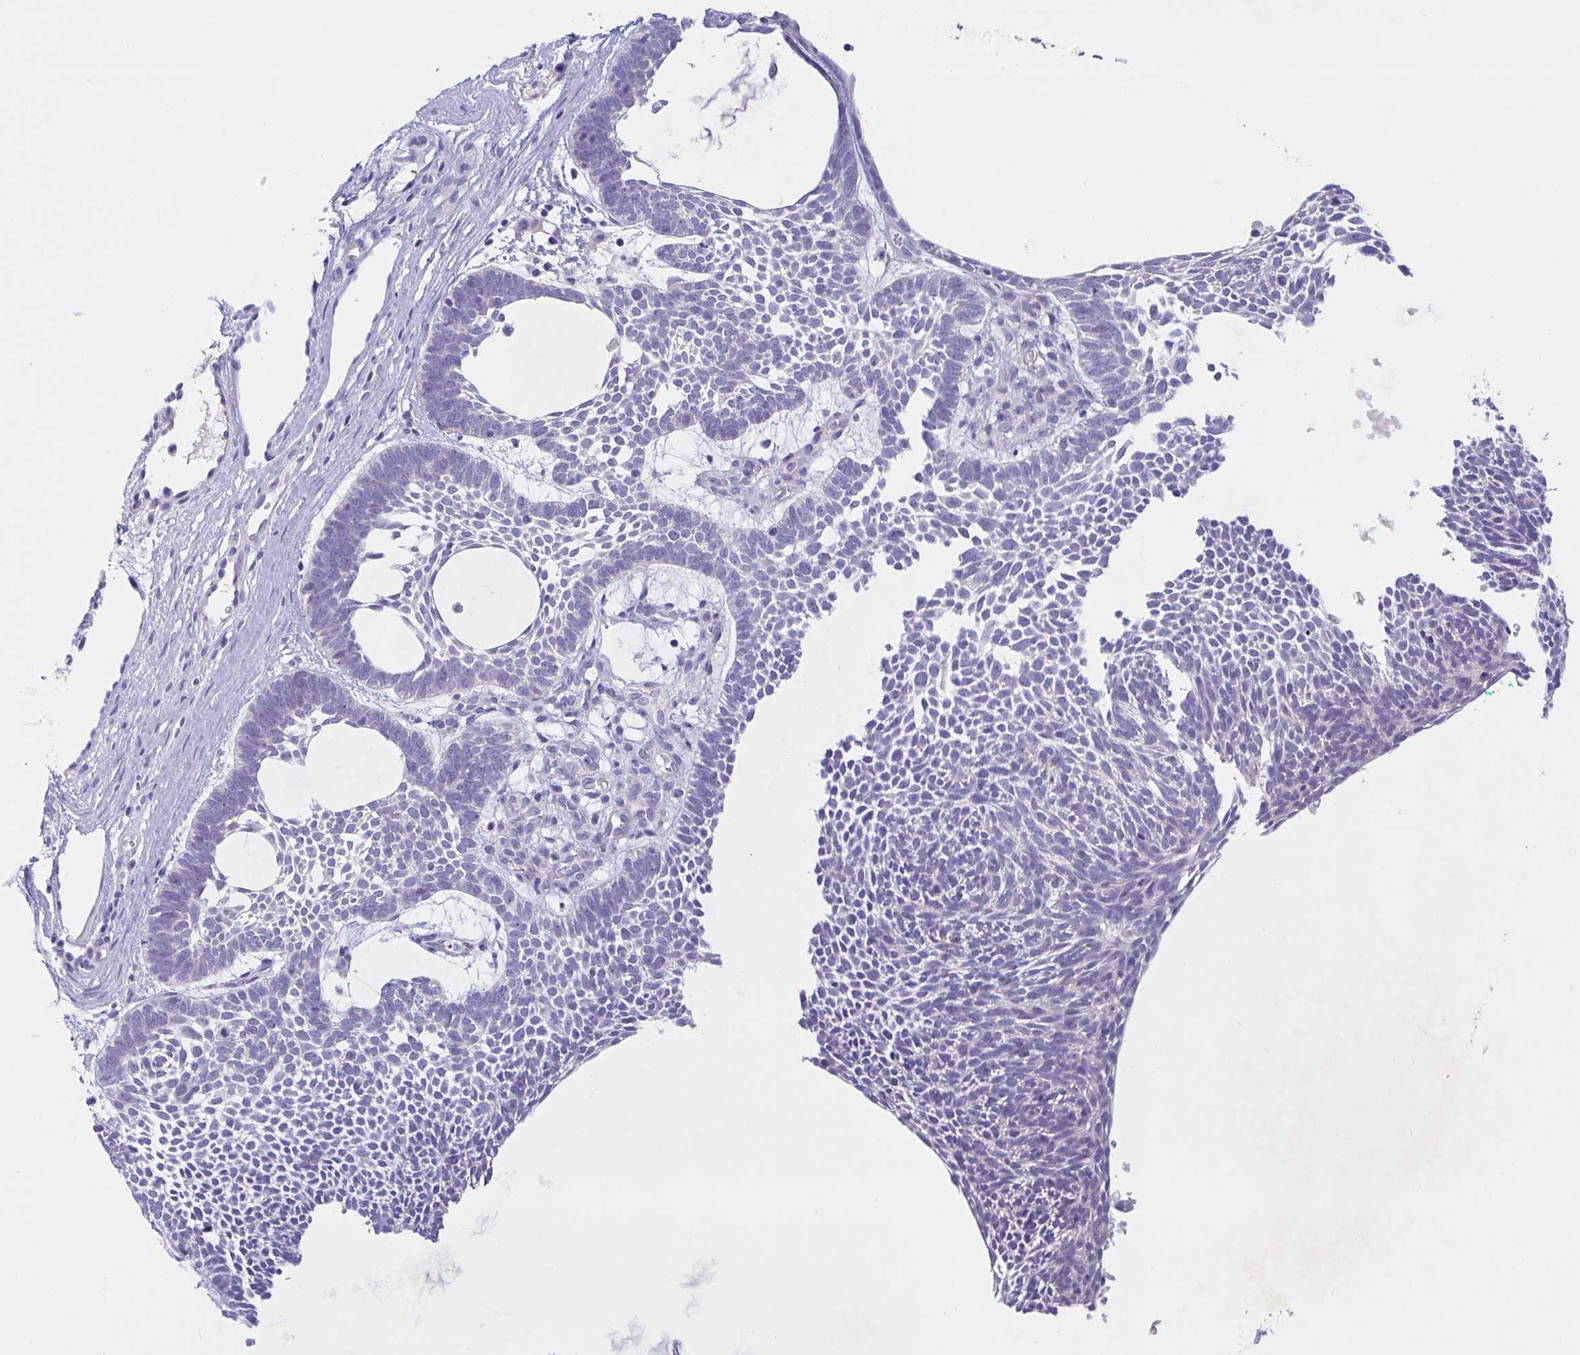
{"staining": {"intensity": "negative", "quantity": "none", "location": "none"}, "tissue": "skin cancer", "cell_type": "Tumor cells", "image_type": "cancer", "snomed": [{"axis": "morphology", "description": "Basal cell carcinoma"}, {"axis": "topography", "description": "Skin"}, {"axis": "topography", "description": "Skin of face"}], "caption": "Protein analysis of skin cancer (basal cell carcinoma) exhibits no significant positivity in tumor cells. (Brightfield microscopy of DAB IHC at high magnification).", "gene": "FAM86B1", "patient": {"sex": "male", "age": 83}}